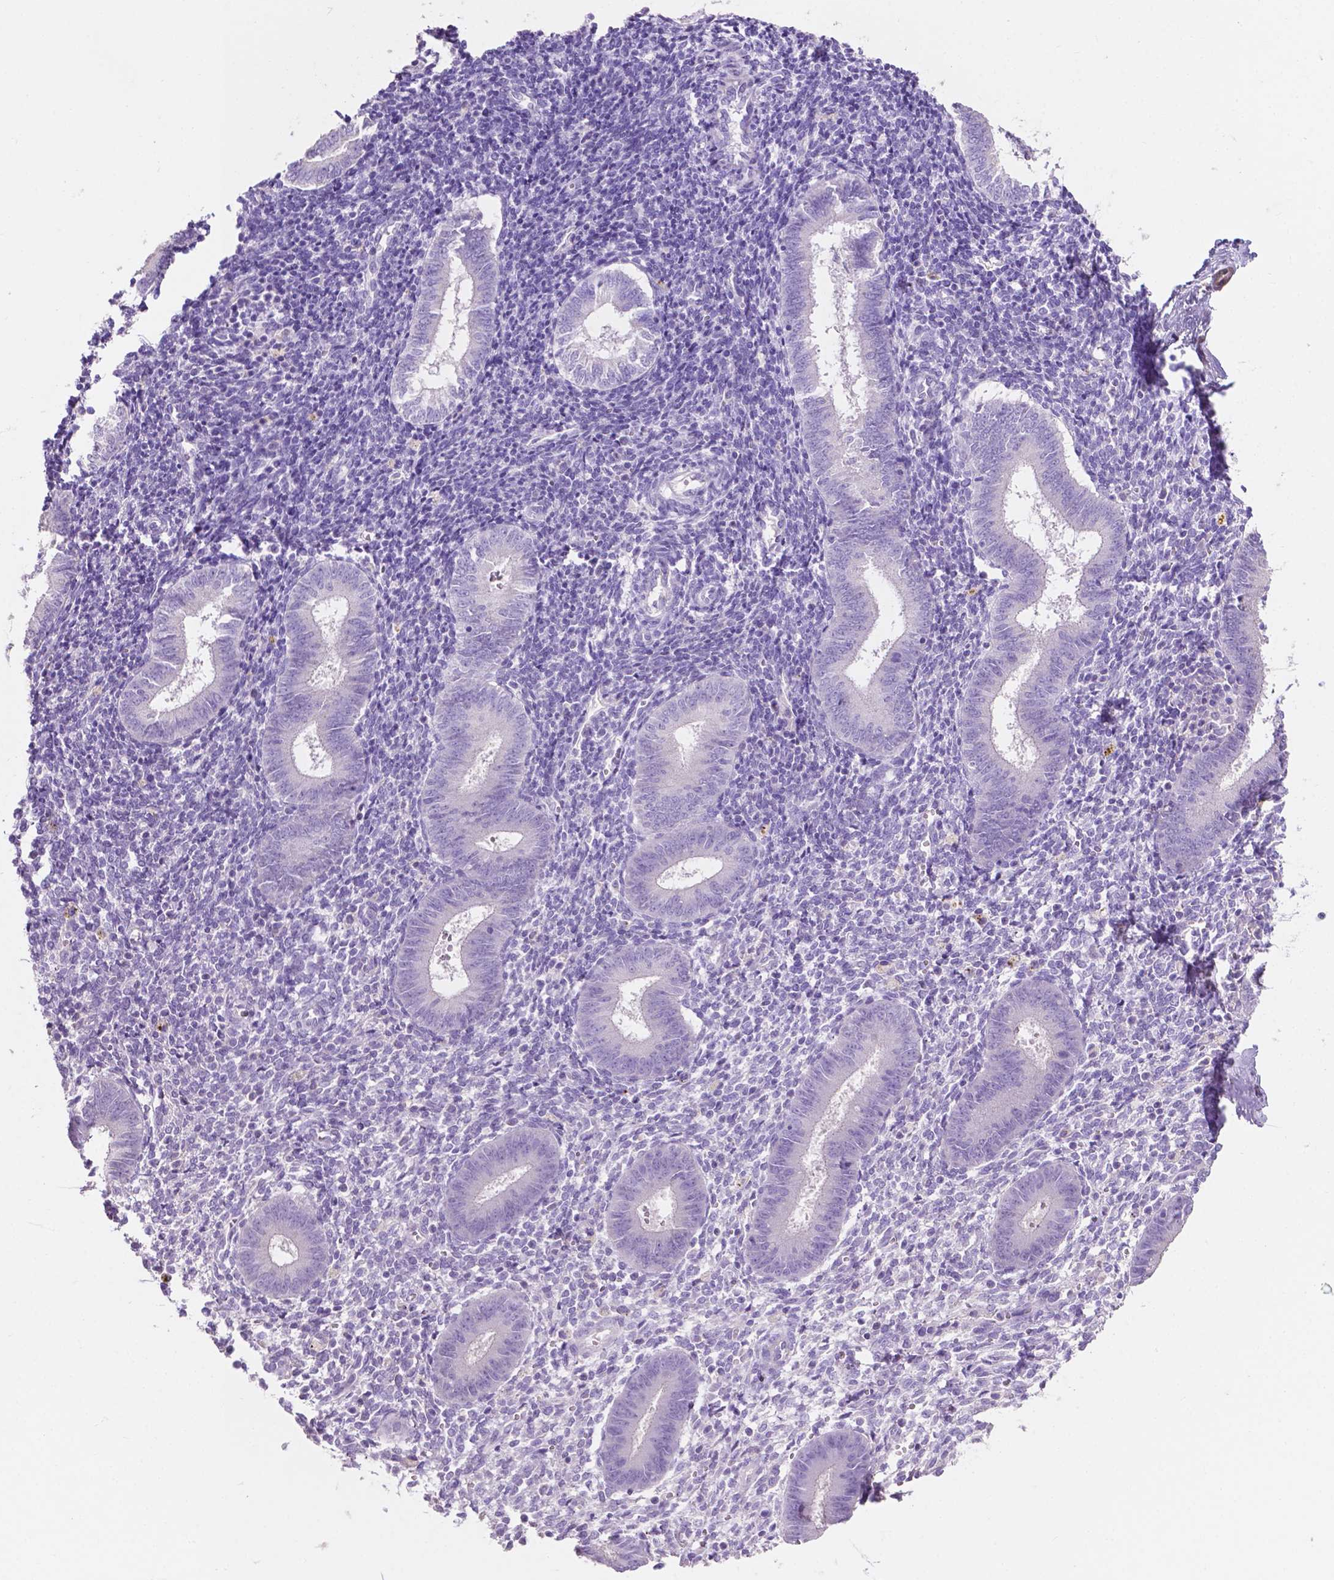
{"staining": {"intensity": "negative", "quantity": "none", "location": "none"}, "tissue": "endometrium", "cell_type": "Cells in endometrial stroma", "image_type": "normal", "snomed": [{"axis": "morphology", "description": "Normal tissue, NOS"}, {"axis": "topography", "description": "Endometrium"}], "caption": "Image shows no protein expression in cells in endometrial stroma of unremarkable endometrium. Brightfield microscopy of immunohistochemistry (IHC) stained with DAB (3,3'-diaminobenzidine) (brown) and hematoxylin (blue), captured at high magnification.", "gene": "CLDN17", "patient": {"sex": "female", "age": 25}}